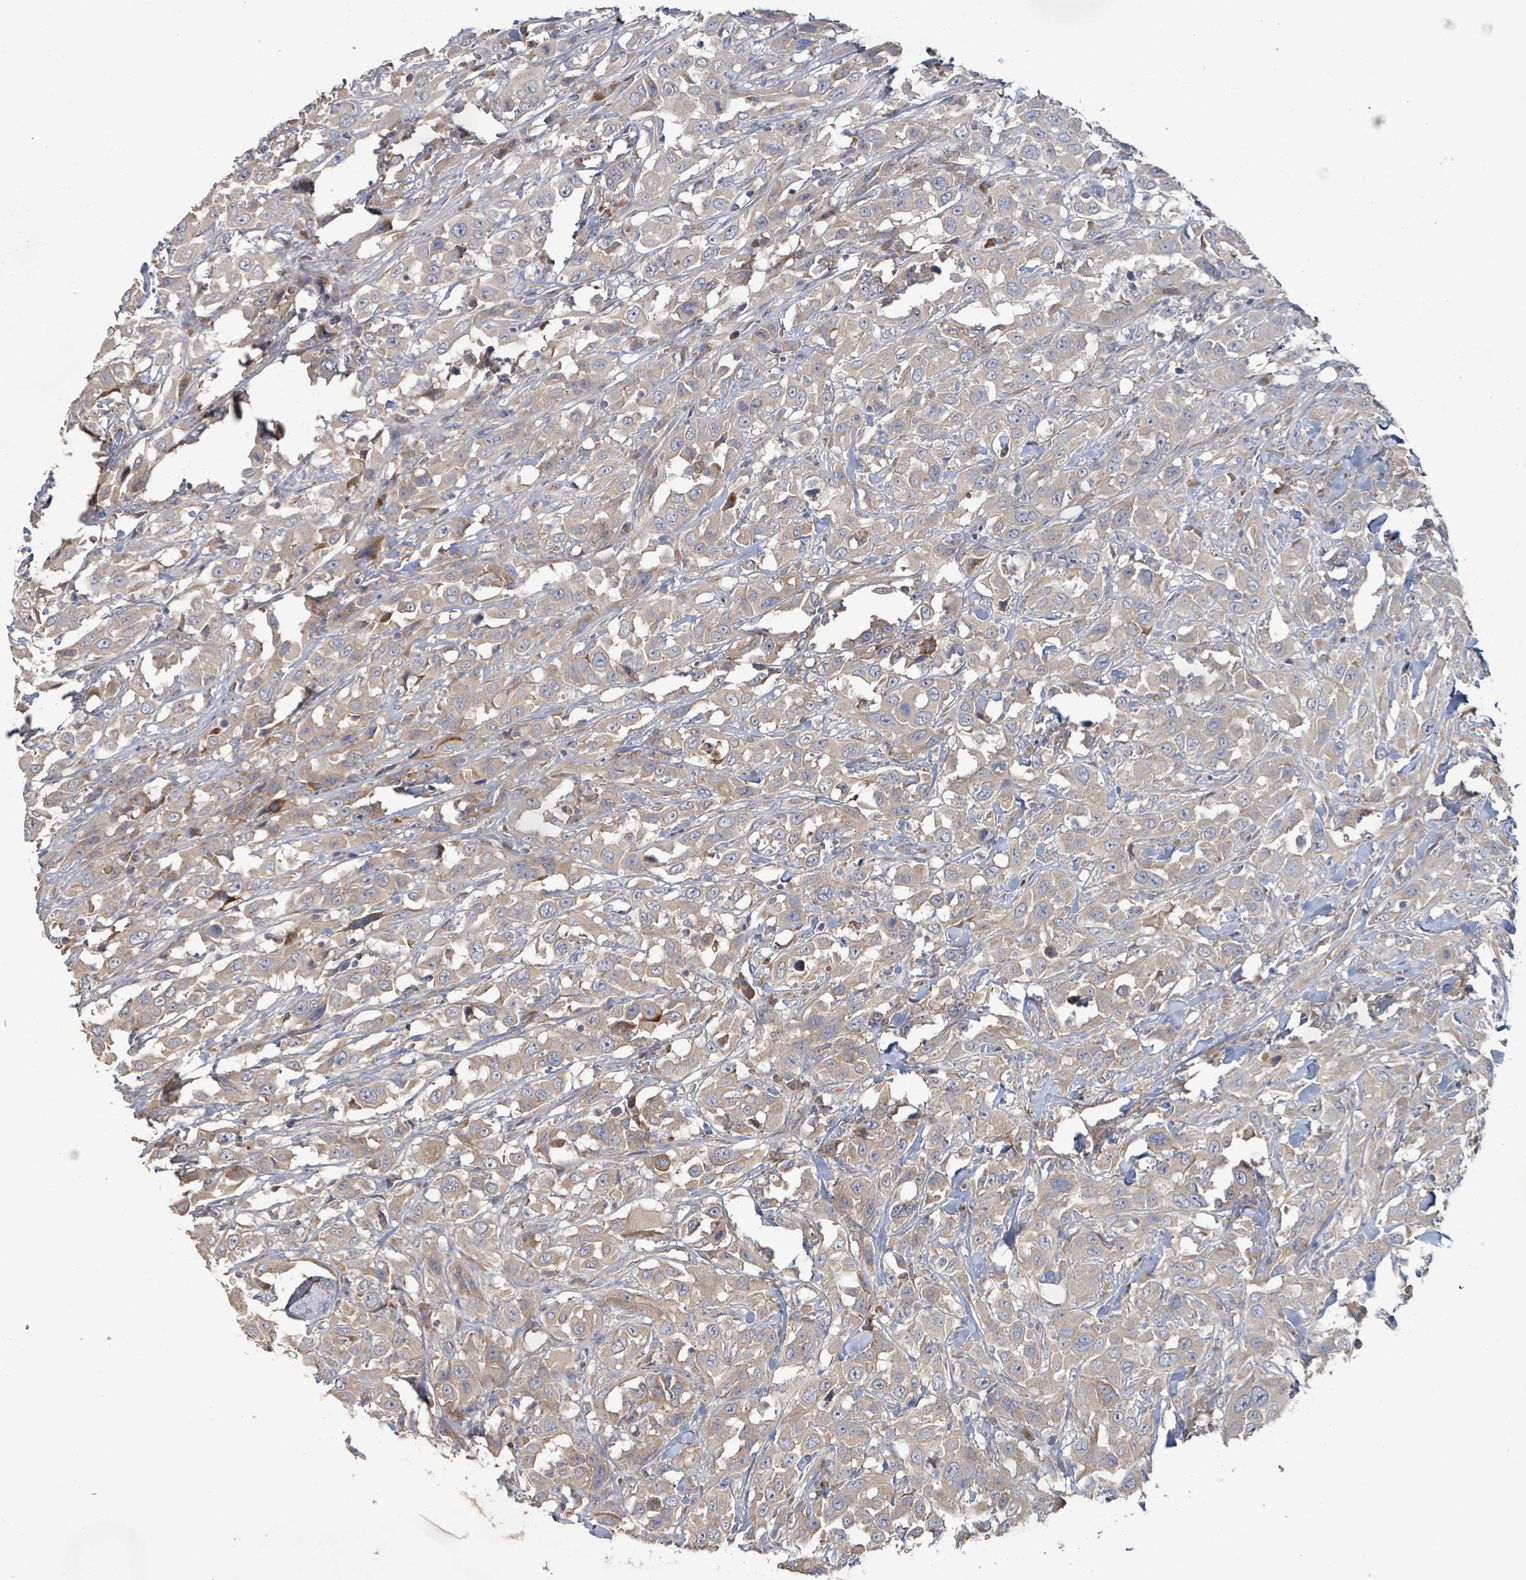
{"staining": {"intensity": "weak", "quantity": "25%-75%", "location": "cytoplasmic/membranous"}, "tissue": "urothelial cancer", "cell_type": "Tumor cells", "image_type": "cancer", "snomed": [{"axis": "morphology", "description": "Urothelial carcinoma, High grade"}, {"axis": "topography", "description": "Urinary bladder"}], "caption": "Immunohistochemical staining of human urothelial cancer displays low levels of weak cytoplasmic/membranous positivity in approximately 25%-75% of tumor cells.", "gene": "KCNS2", "patient": {"sex": "male", "age": 61}}